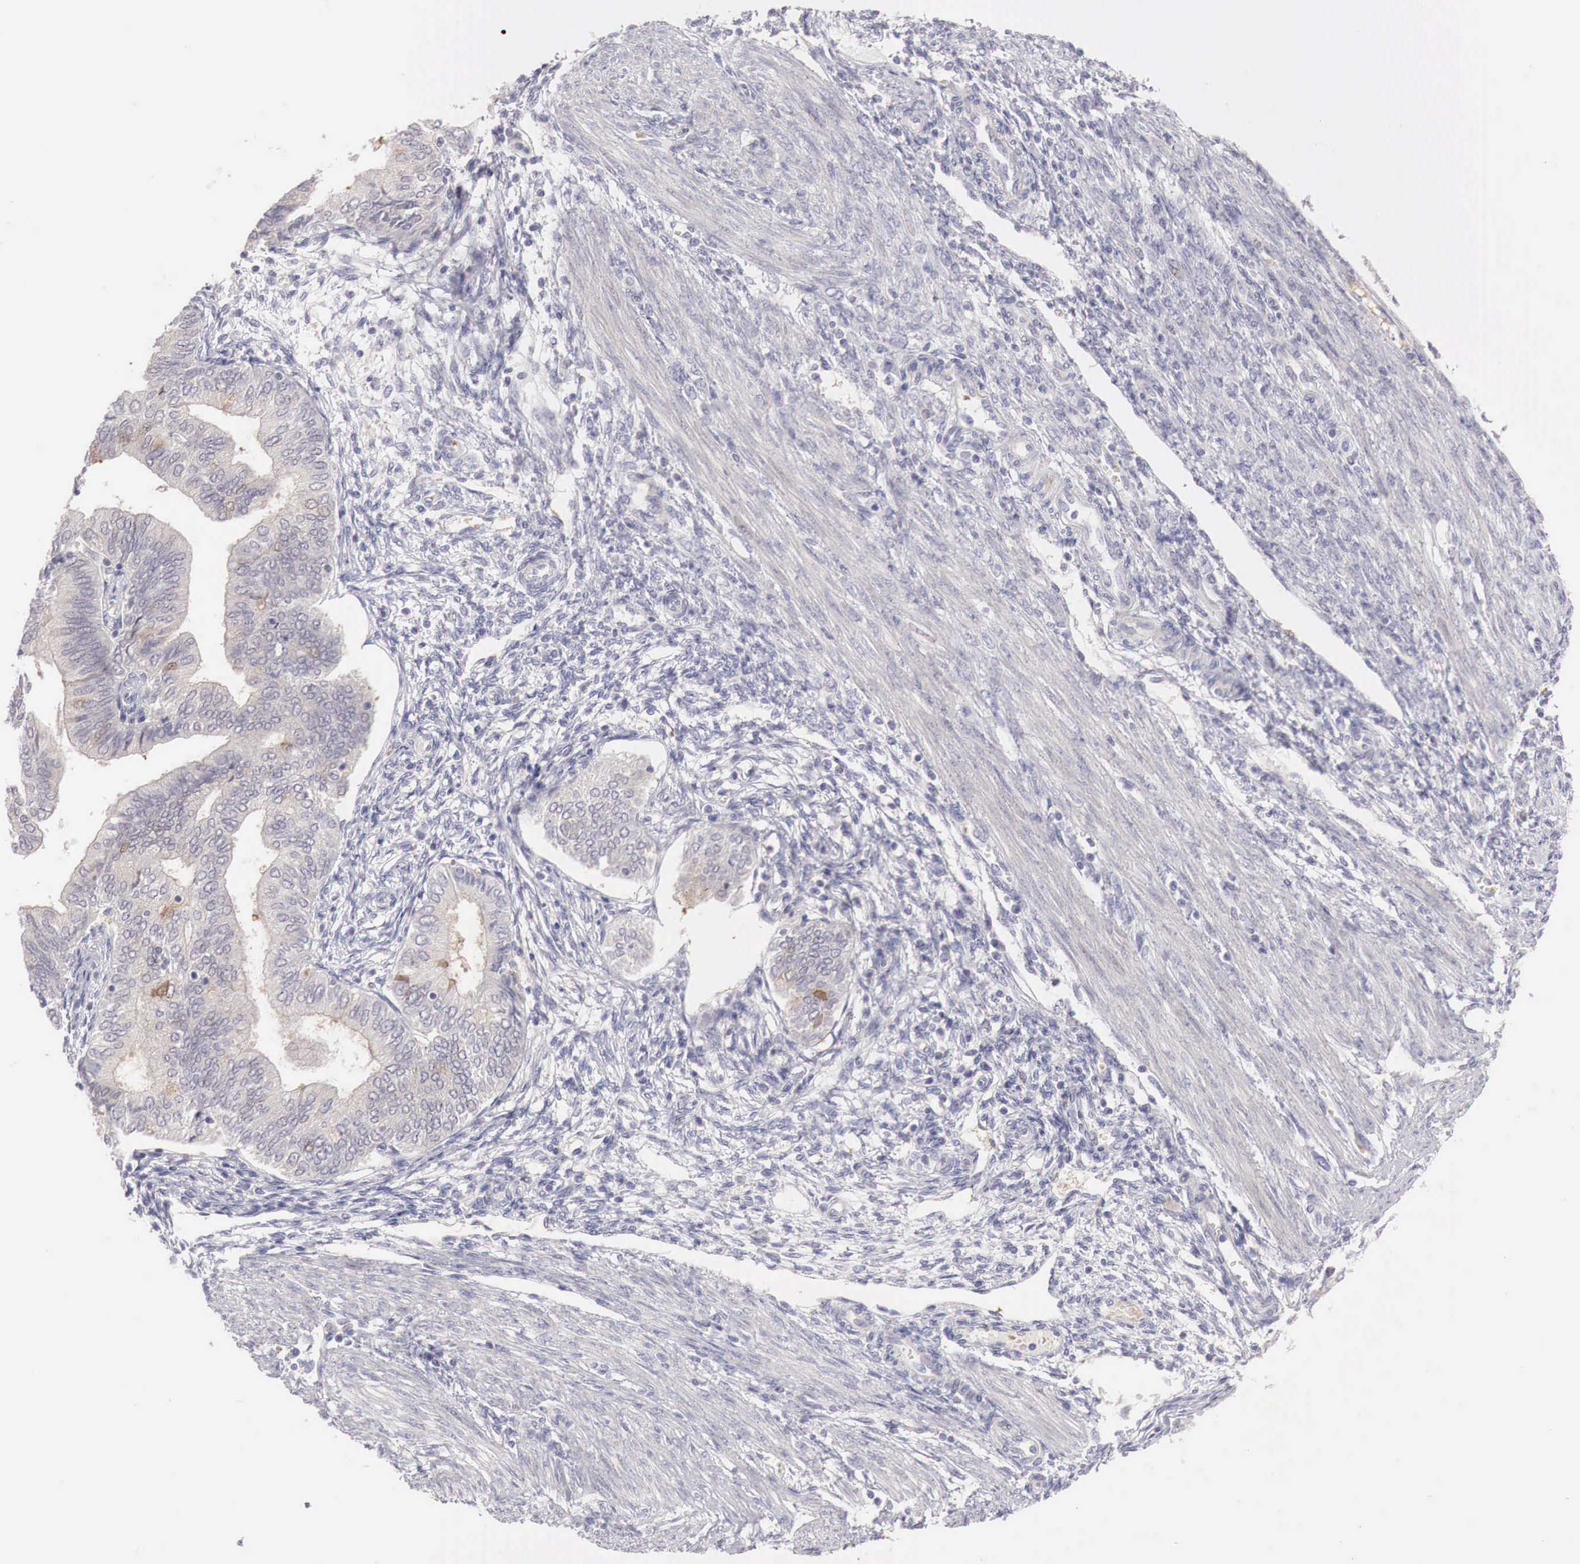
{"staining": {"intensity": "weak", "quantity": "<25%", "location": "cytoplasmic/membranous"}, "tissue": "endometrial cancer", "cell_type": "Tumor cells", "image_type": "cancer", "snomed": [{"axis": "morphology", "description": "Adenocarcinoma, NOS"}, {"axis": "topography", "description": "Endometrium"}], "caption": "Endometrial cancer was stained to show a protein in brown. There is no significant expression in tumor cells. The staining was performed using DAB (3,3'-diaminobenzidine) to visualize the protein expression in brown, while the nuclei were stained in blue with hematoxylin (Magnification: 20x).", "gene": "GATA1", "patient": {"sex": "female", "age": 51}}